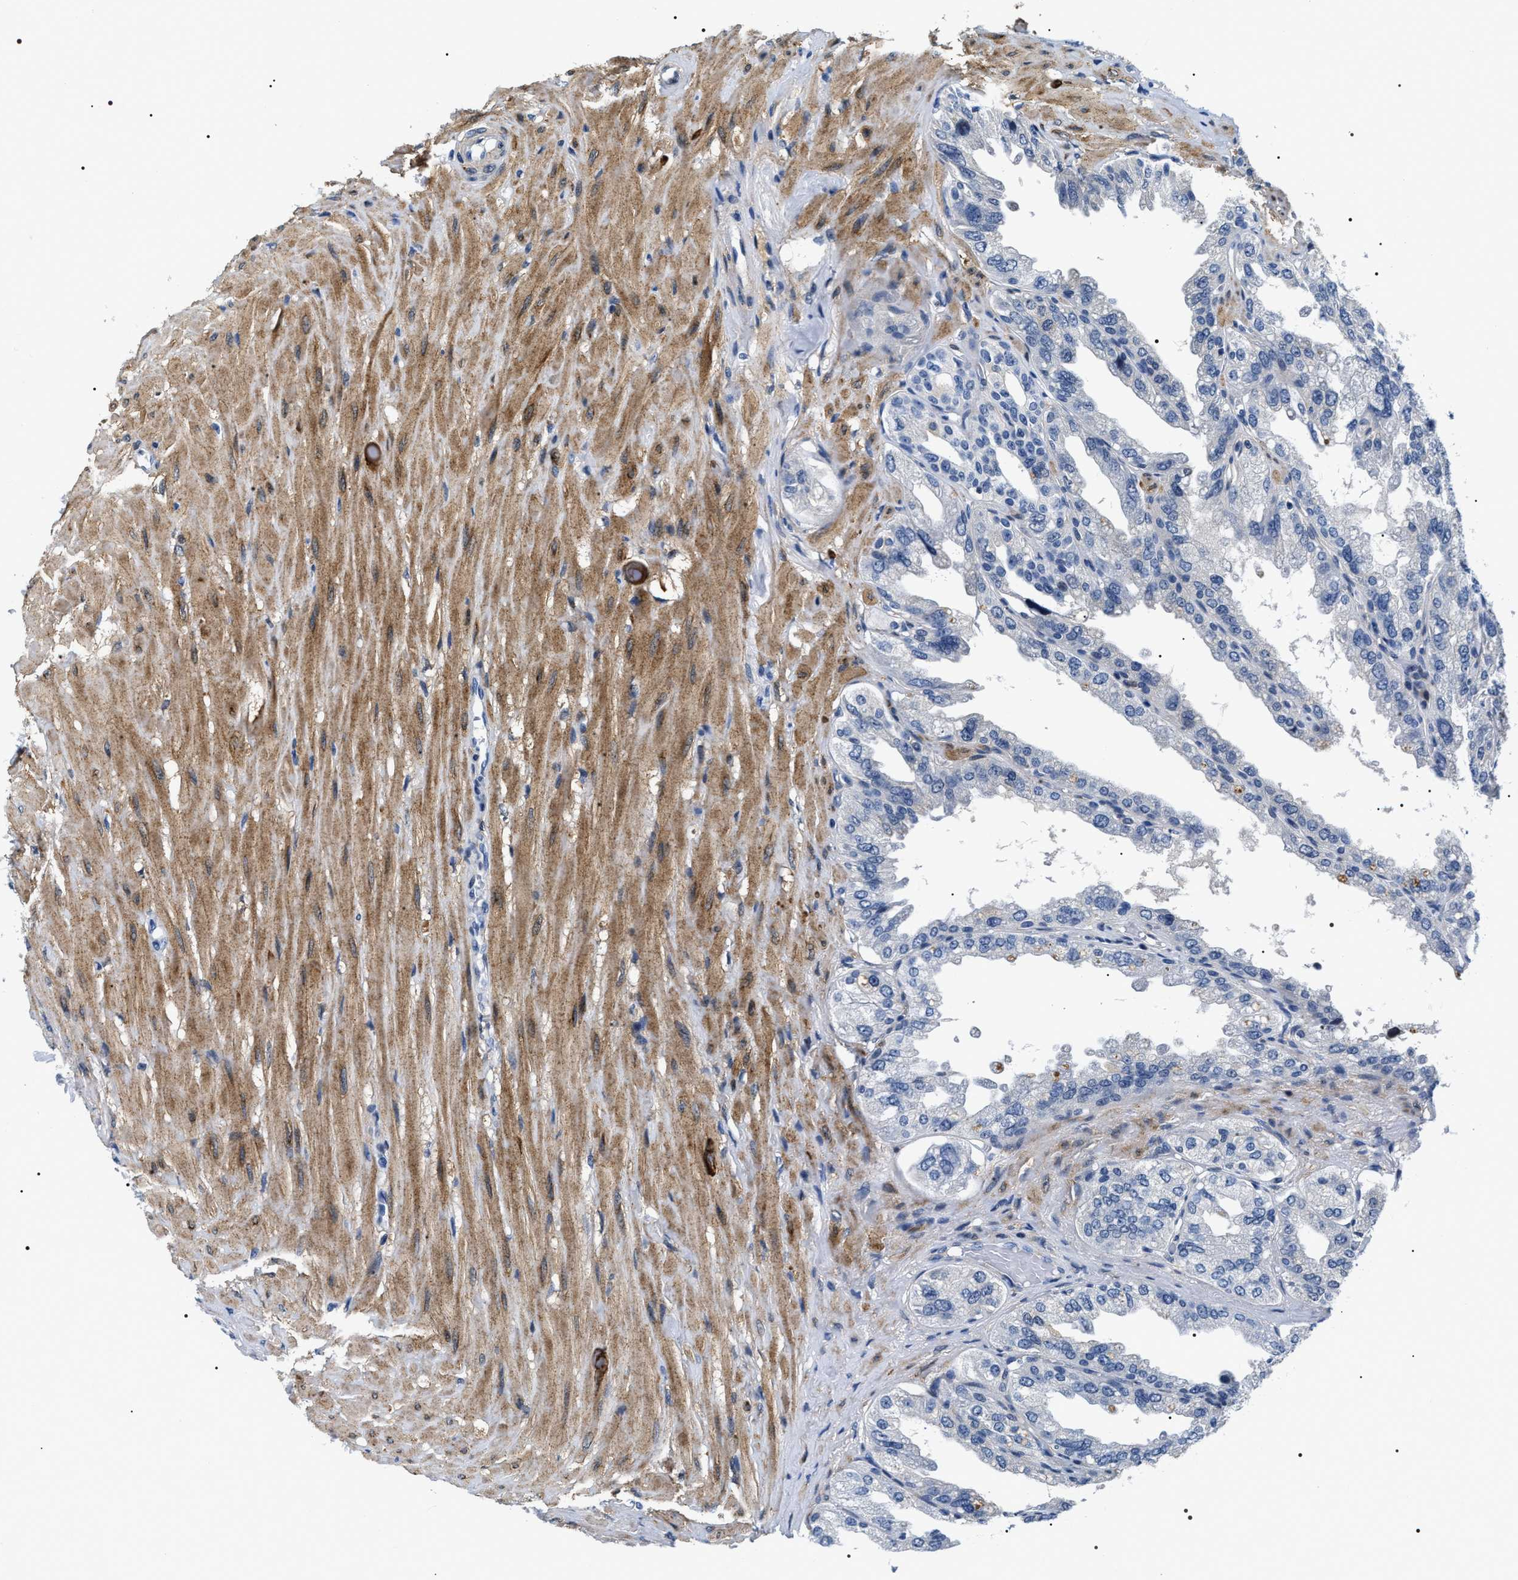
{"staining": {"intensity": "negative", "quantity": "none", "location": "none"}, "tissue": "seminal vesicle", "cell_type": "Glandular cells", "image_type": "normal", "snomed": [{"axis": "morphology", "description": "Normal tissue, NOS"}, {"axis": "topography", "description": "Seminal veicle"}], "caption": "A photomicrograph of seminal vesicle stained for a protein exhibits no brown staining in glandular cells. (Stains: DAB (3,3'-diaminobenzidine) immunohistochemistry (IHC) with hematoxylin counter stain, Microscopy: brightfield microscopy at high magnification).", "gene": "BAG2", "patient": {"sex": "male", "age": 68}}